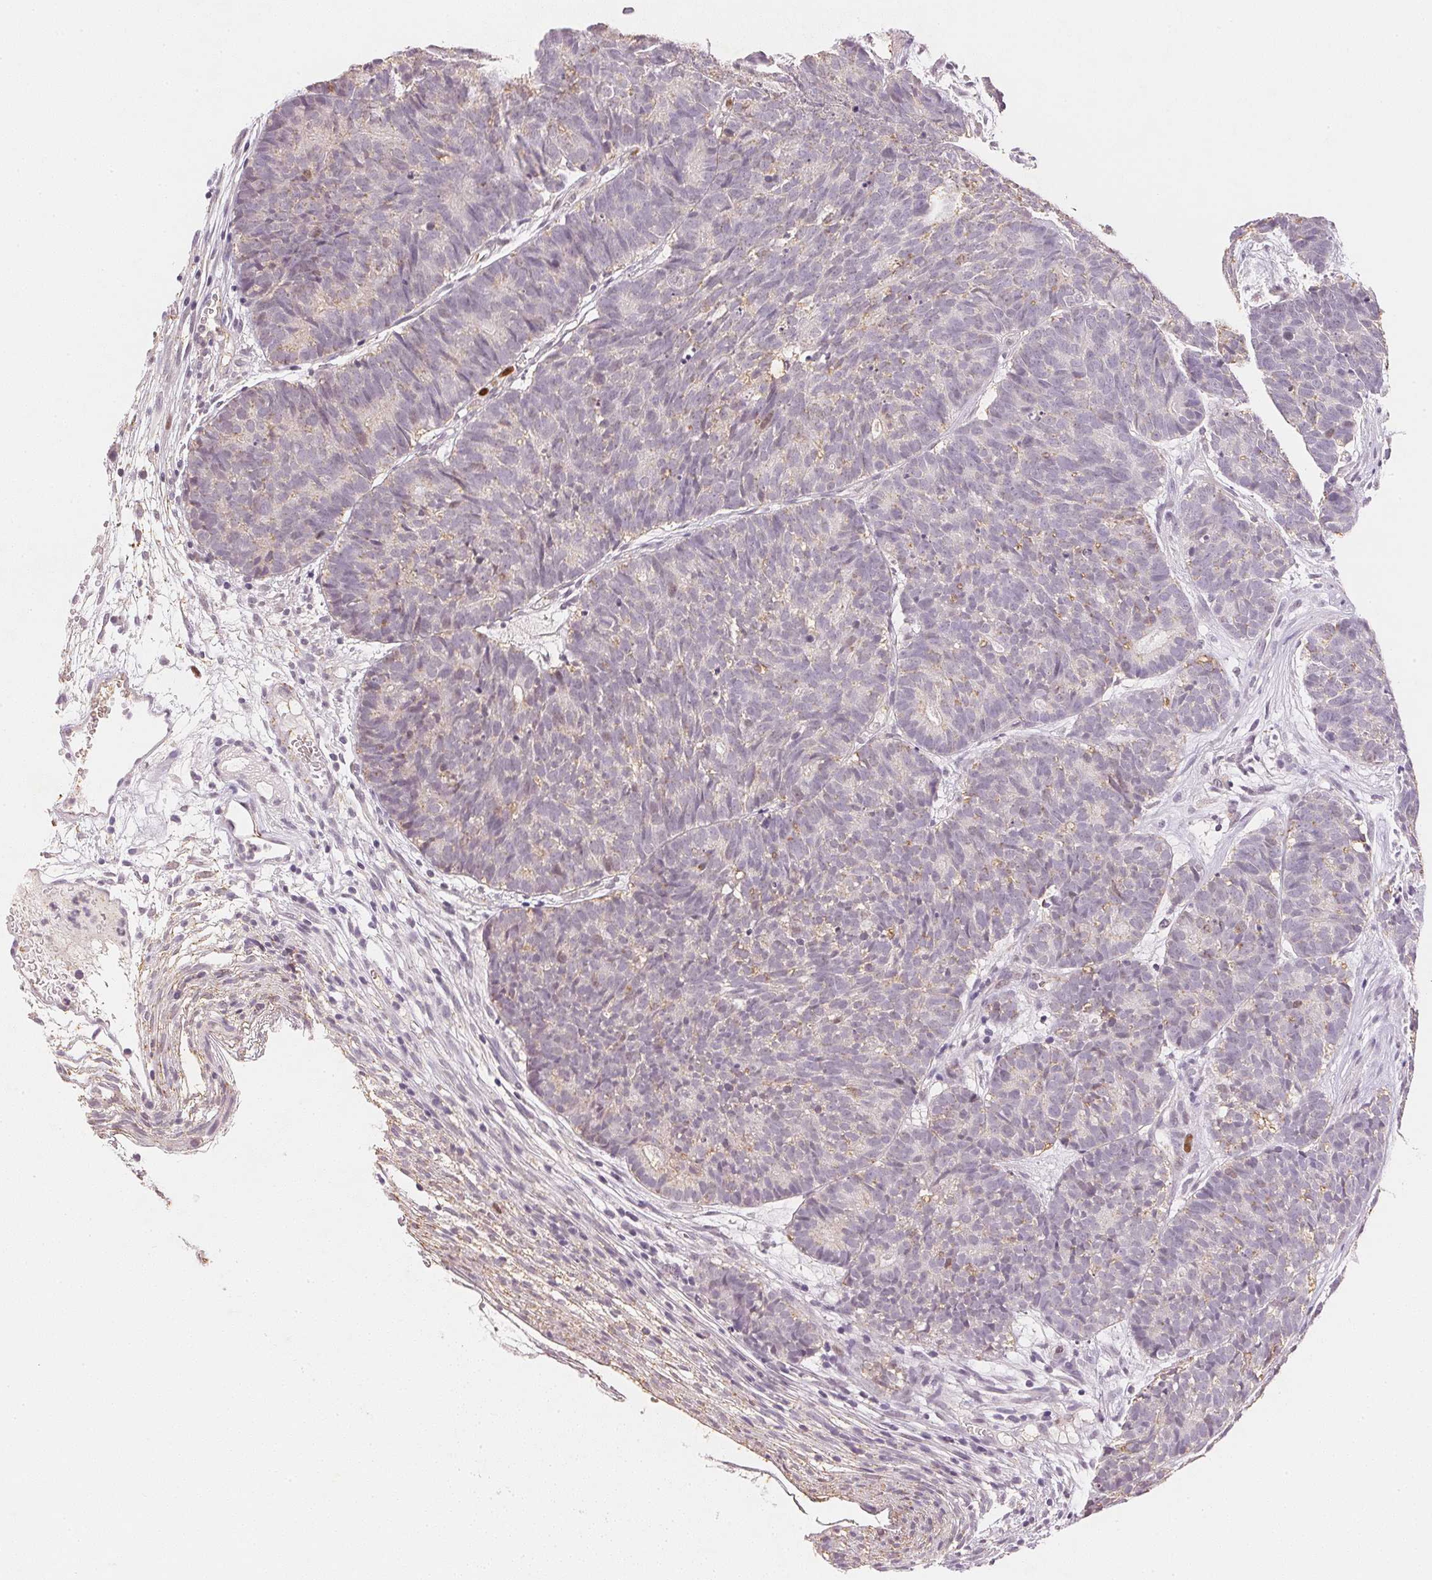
{"staining": {"intensity": "negative", "quantity": "none", "location": "none"}, "tissue": "head and neck cancer", "cell_type": "Tumor cells", "image_type": "cancer", "snomed": [{"axis": "morphology", "description": "Adenocarcinoma, NOS"}, {"axis": "topography", "description": "Head-Neck"}], "caption": "Tumor cells show no significant expression in adenocarcinoma (head and neck).", "gene": "SMTN", "patient": {"sex": "female", "age": 81}}